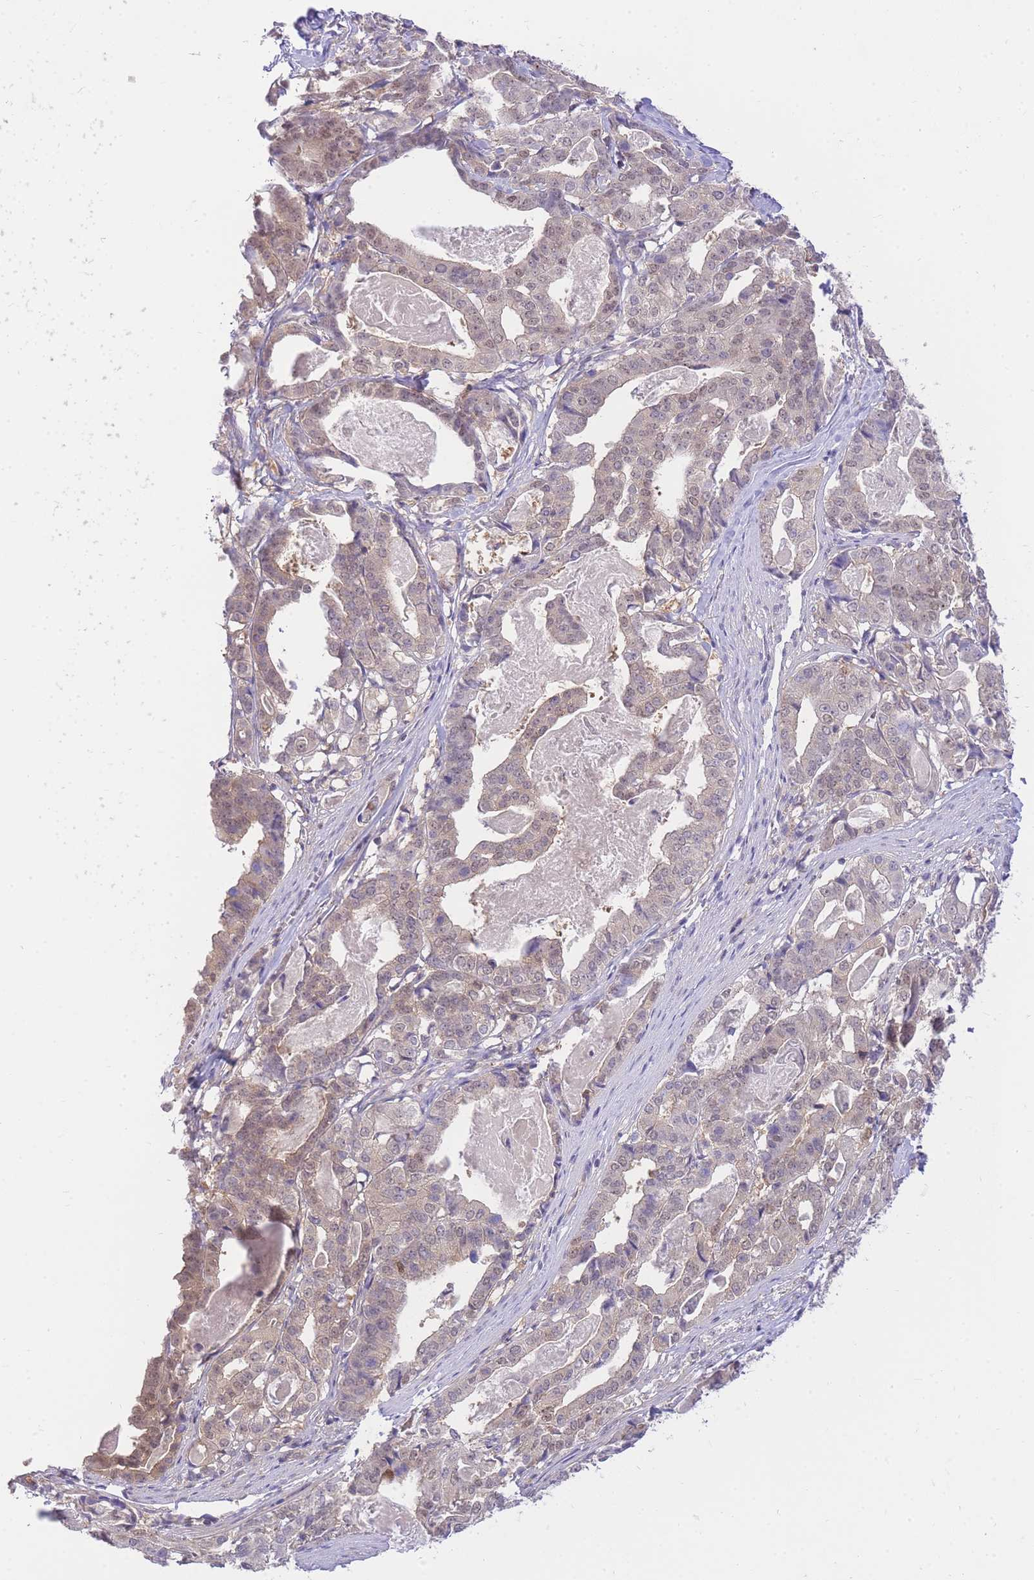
{"staining": {"intensity": "moderate", "quantity": "25%-75%", "location": "nuclear"}, "tissue": "stomach cancer", "cell_type": "Tumor cells", "image_type": "cancer", "snomed": [{"axis": "morphology", "description": "Adenocarcinoma, NOS"}, {"axis": "topography", "description": "Stomach"}], "caption": "About 25%-75% of tumor cells in human stomach cancer (adenocarcinoma) reveal moderate nuclear protein expression as visualized by brown immunohistochemical staining.", "gene": "UBXN7", "patient": {"sex": "male", "age": 48}}